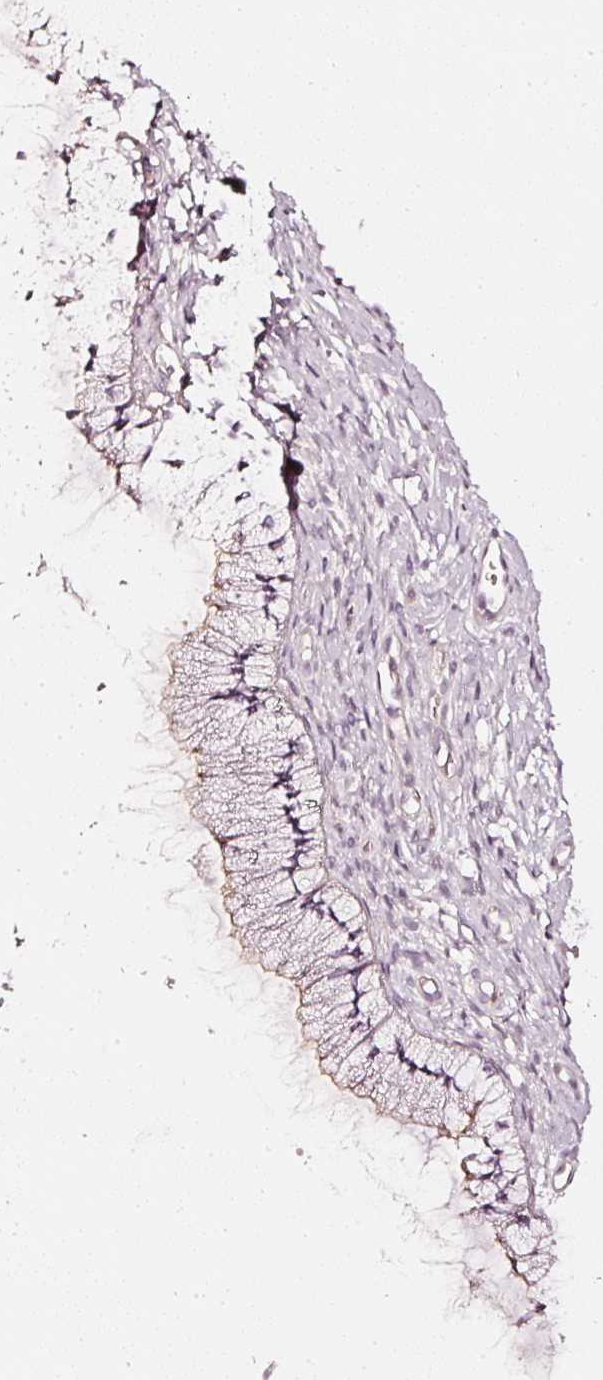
{"staining": {"intensity": "weak", "quantity": "<25%", "location": "cytoplasmic/membranous"}, "tissue": "cervix", "cell_type": "Glandular cells", "image_type": "normal", "snomed": [{"axis": "morphology", "description": "Normal tissue, NOS"}, {"axis": "topography", "description": "Cervix"}], "caption": "This photomicrograph is of benign cervix stained with immunohistochemistry to label a protein in brown with the nuclei are counter-stained blue. There is no positivity in glandular cells.", "gene": "CNP", "patient": {"sex": "female", "age": 36}}